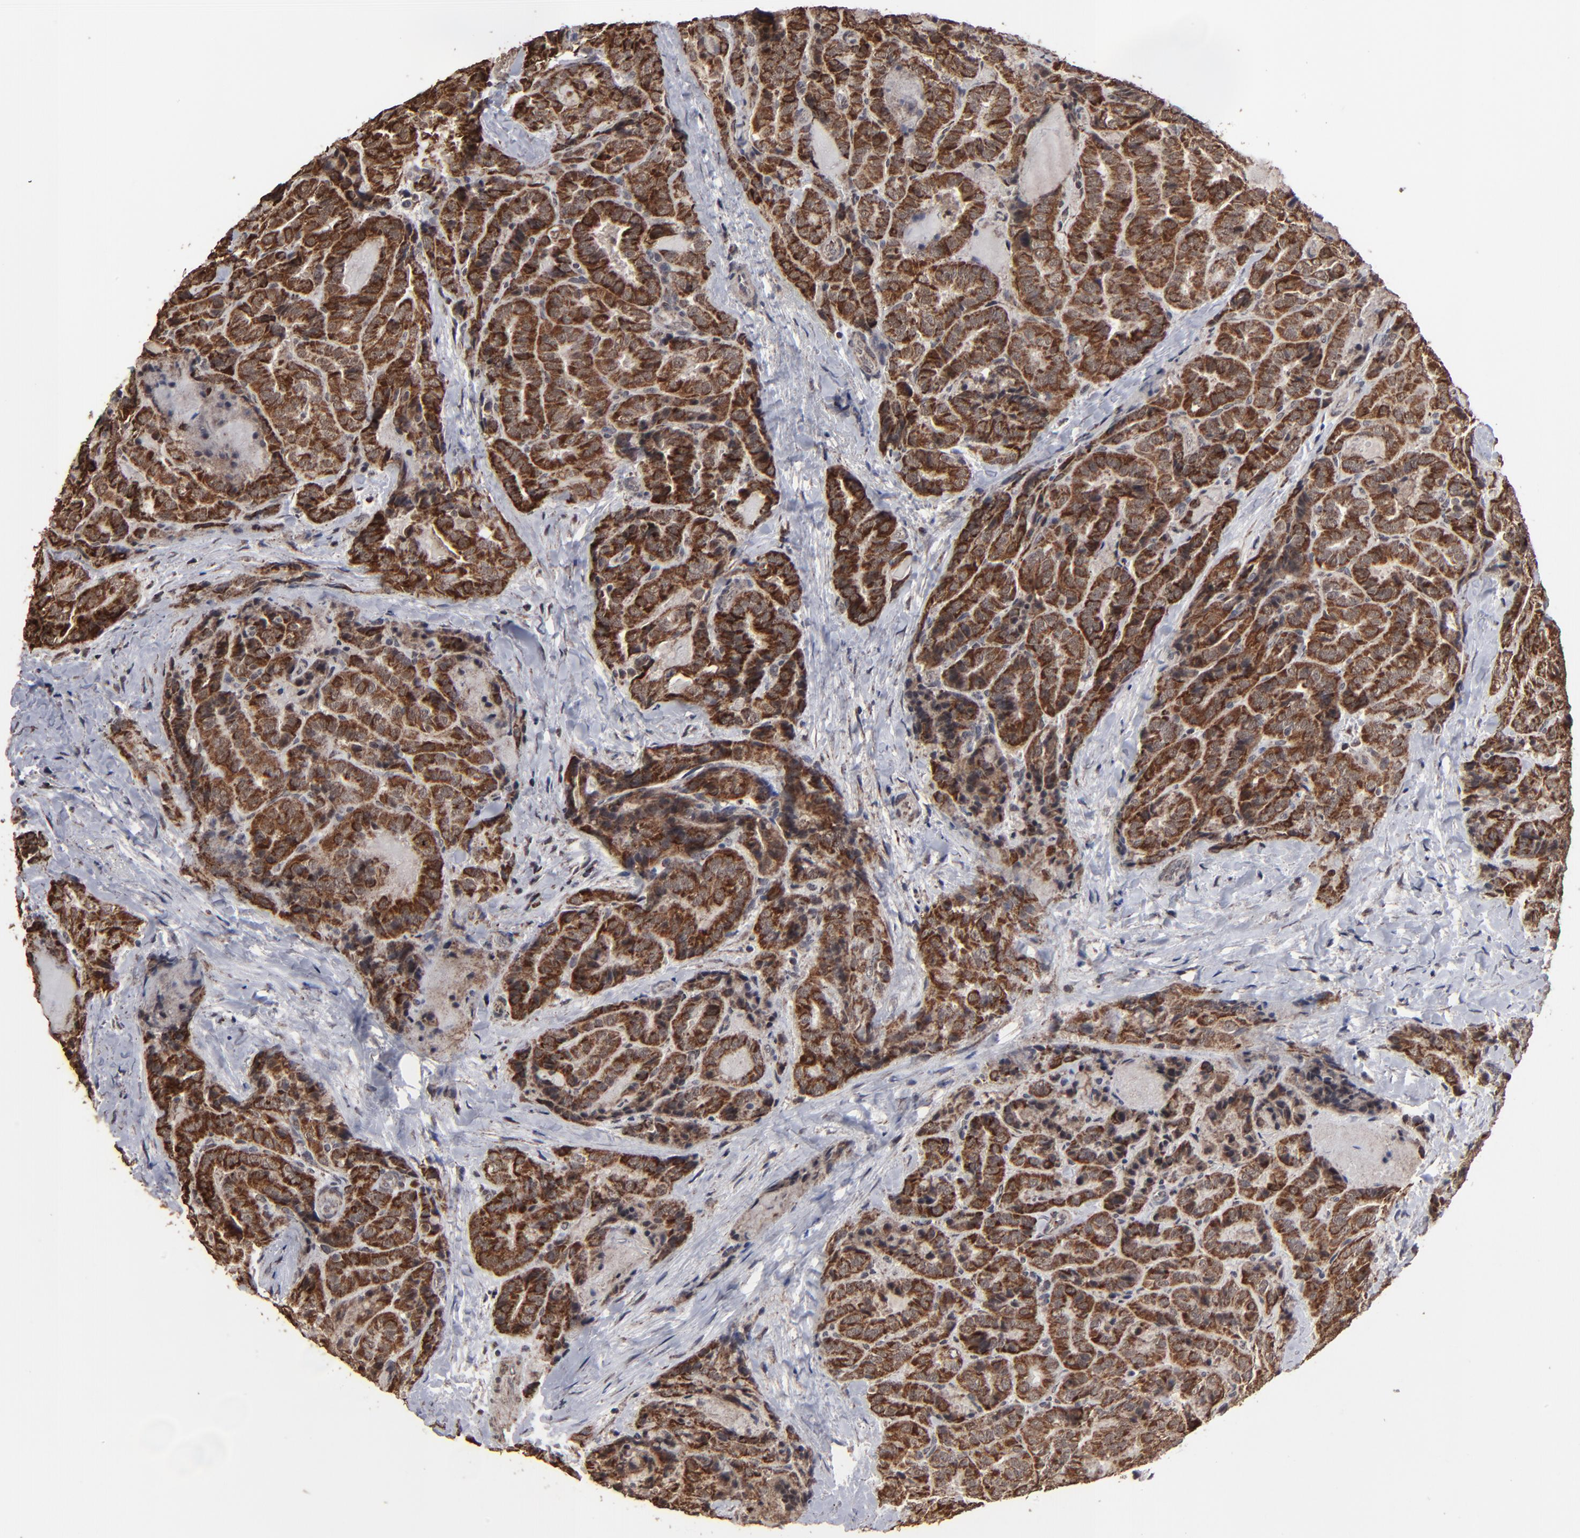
{"staining": {"intensity": "strong", "quantity": ">75%", "location": "cytoplasmic/membranous"}, "tissue": "thyroid cancer", "cell_type": "Tumor cells", "image_type": "cancer", "snomed": [{"axis": "morphology", "description": "Papillary adenocarcinoma, NOS"}, {"axis": "topography", "description": "Thyroid gland"}], "caption": "Thyroid cancer (papillary adenocarcinoma) stained with DAB immunohistochemistry exhibits high levels of strong cytoplasmic/membranous positivity in about >75% of tumor cells.", "gene": "BNIP3", "patient": {"sex": "female", "age": 71}}